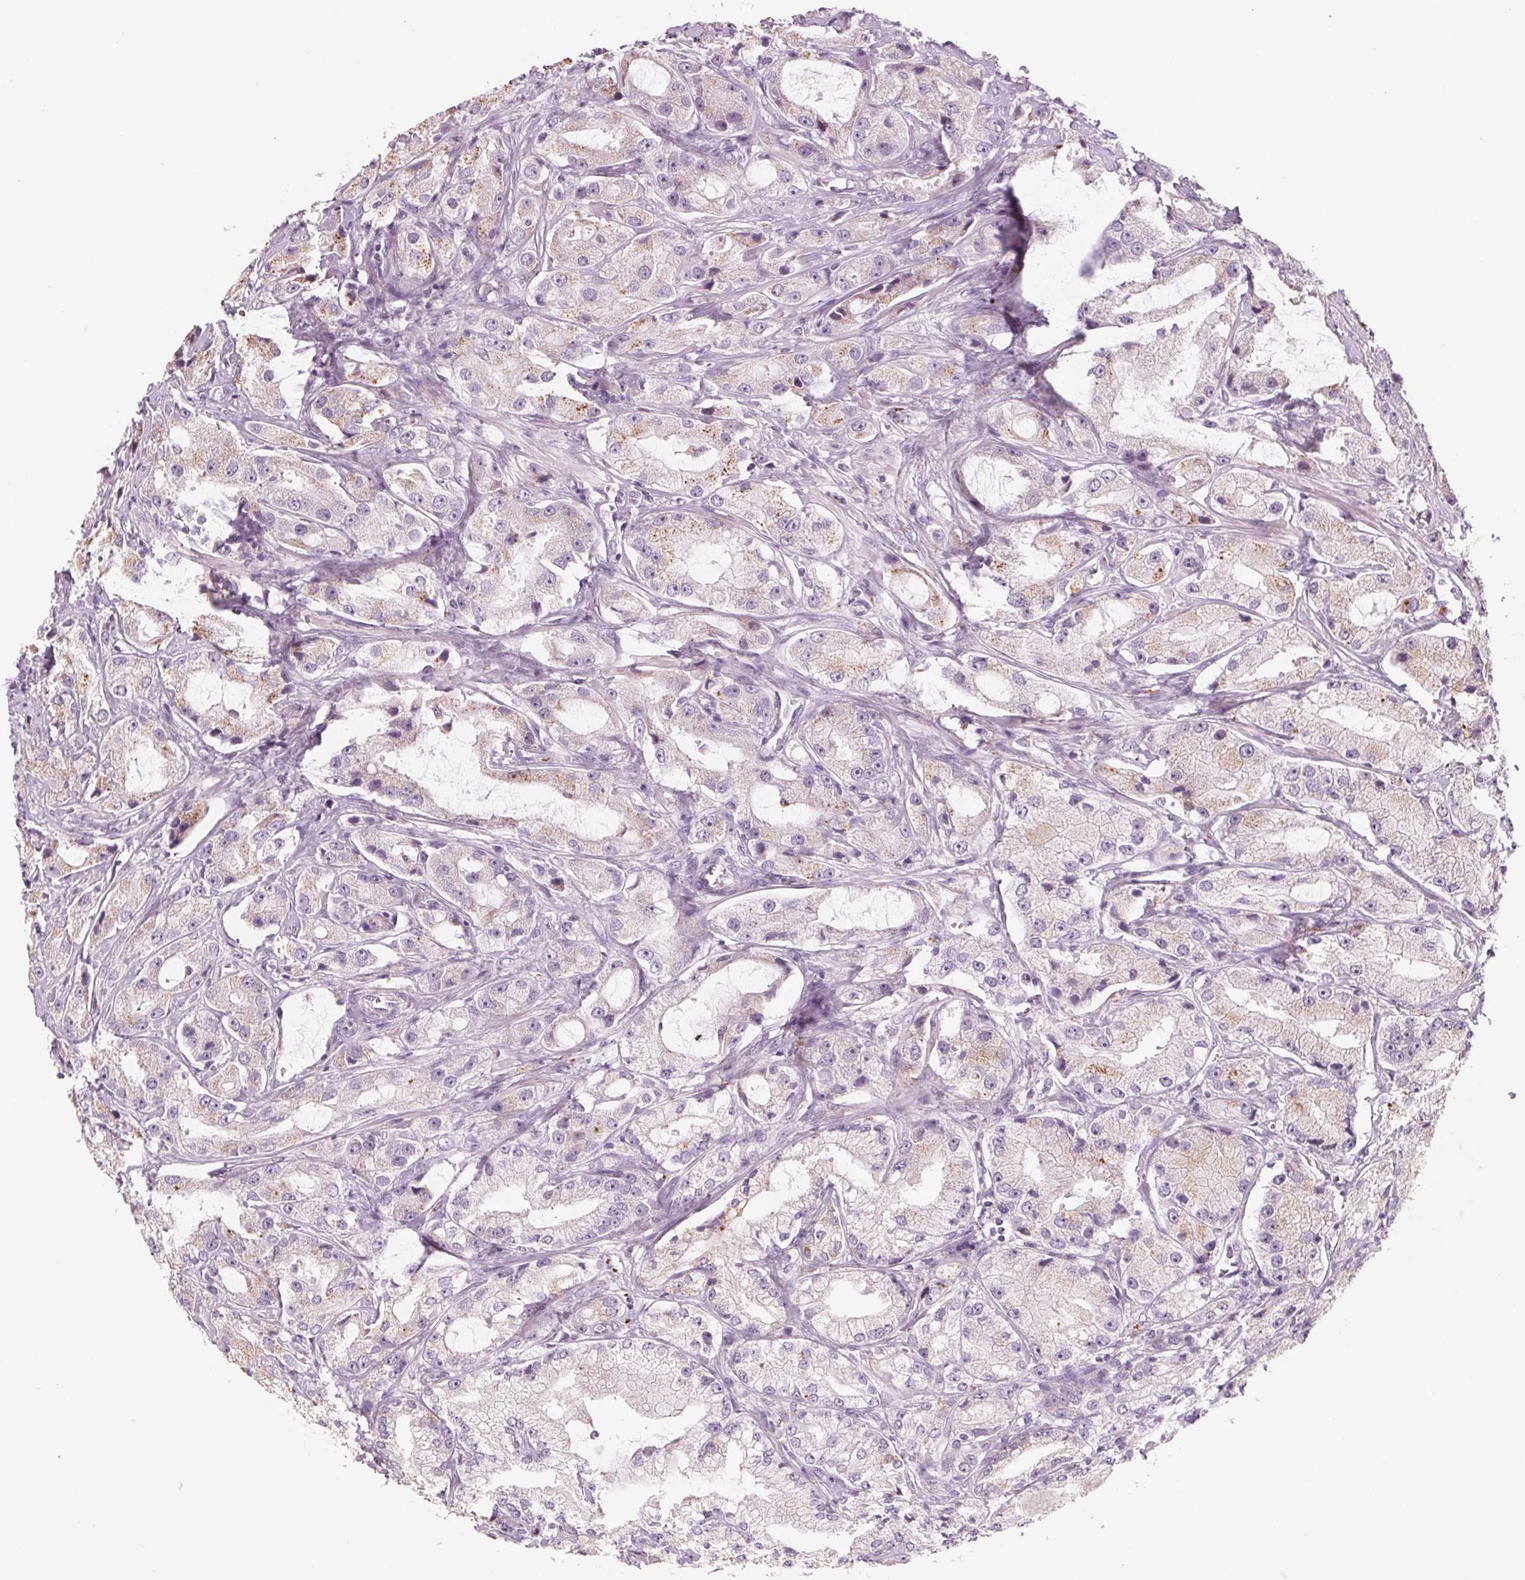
{"staining": {"intensity": "moderate", "quantity": "<25%", "location": "cytoplasmic/membranous"}, "tissue": "prostate cancer", "cell_type": "Tumor cells", "image_type": "cancer", "snomed": [{"axis": "morphology", "description": "Adenocarcinoma, High grade"}, {"axis": "topography", "description": "Prostate"}], "caption": "Tumor cells display moderate cytoplasmic/membranous staining in approximately <25% of cells in prostate cancer (adenocarcinoma (high-grade)). The staining was performed using DAB, with brown indicating positive protein expression. Nuclei are stained blue with hematoxylin.", "gene": "SAMD5", "patient": {"sex": "male", "age": 64}}